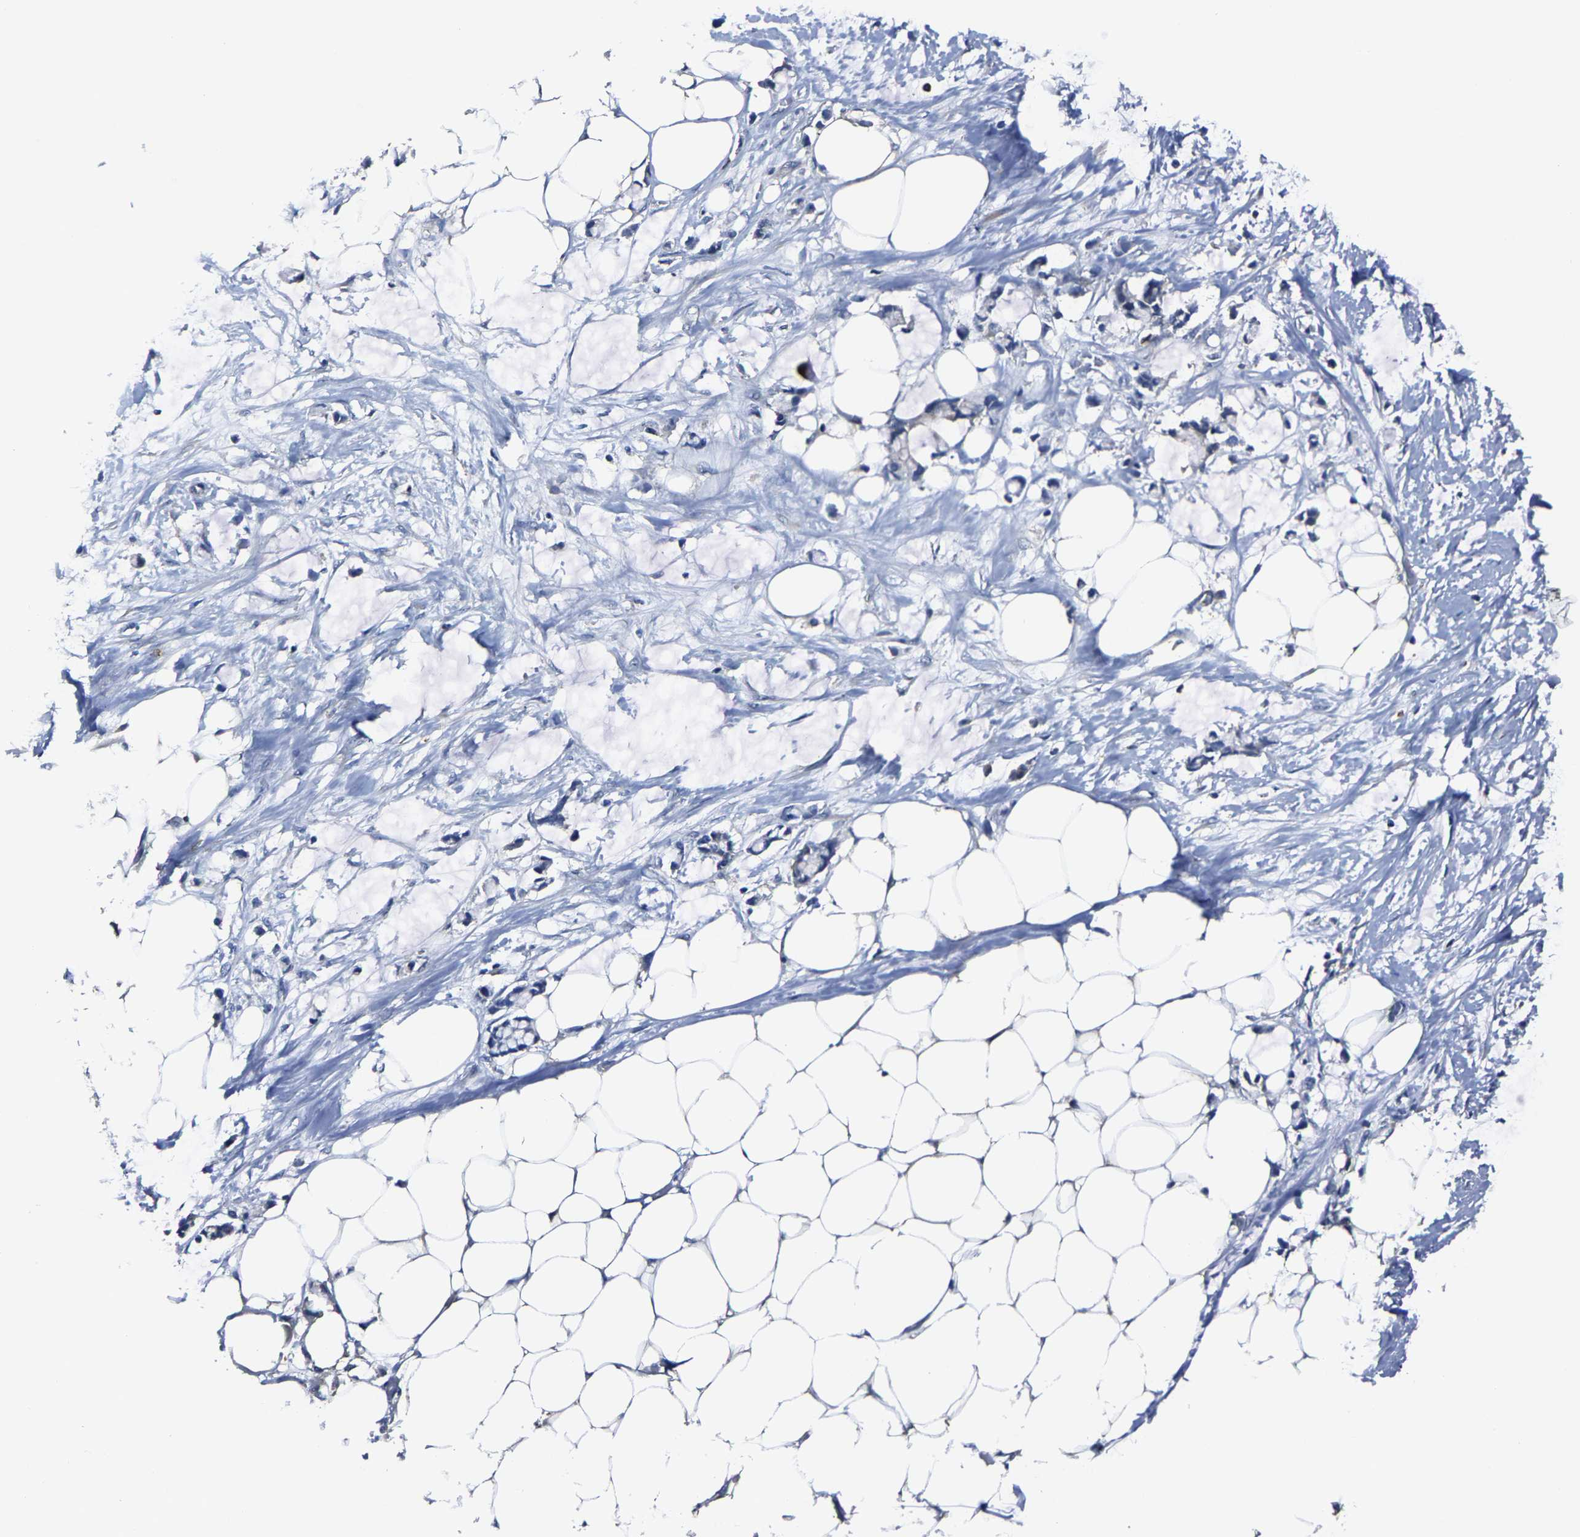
{"staining": {"intensity": "negative", "quantity": "none", "location": "none"}, "tissue": "adipose tissue", "cell_type": "Adipocytes", "image_type": "normal", "snomed": [{"axis": "morphology", "description": "Normal tissue, NOS"}, {"axis": "morphology", "description": "Adenocarcinoma, NOS"}, {"axis": "topography", "description": "Colon"}, {"axis": "topography", "description": "Peripheral nerve tissue"}], "caption": "A high-resolution photomicrograph shows immunohistochemistry staining of unremarkable adipose tissue, which displays no significant positivity in adipocytes.", "gene": "TRAF6", "patient": {"sex": "male", "age": 14}}